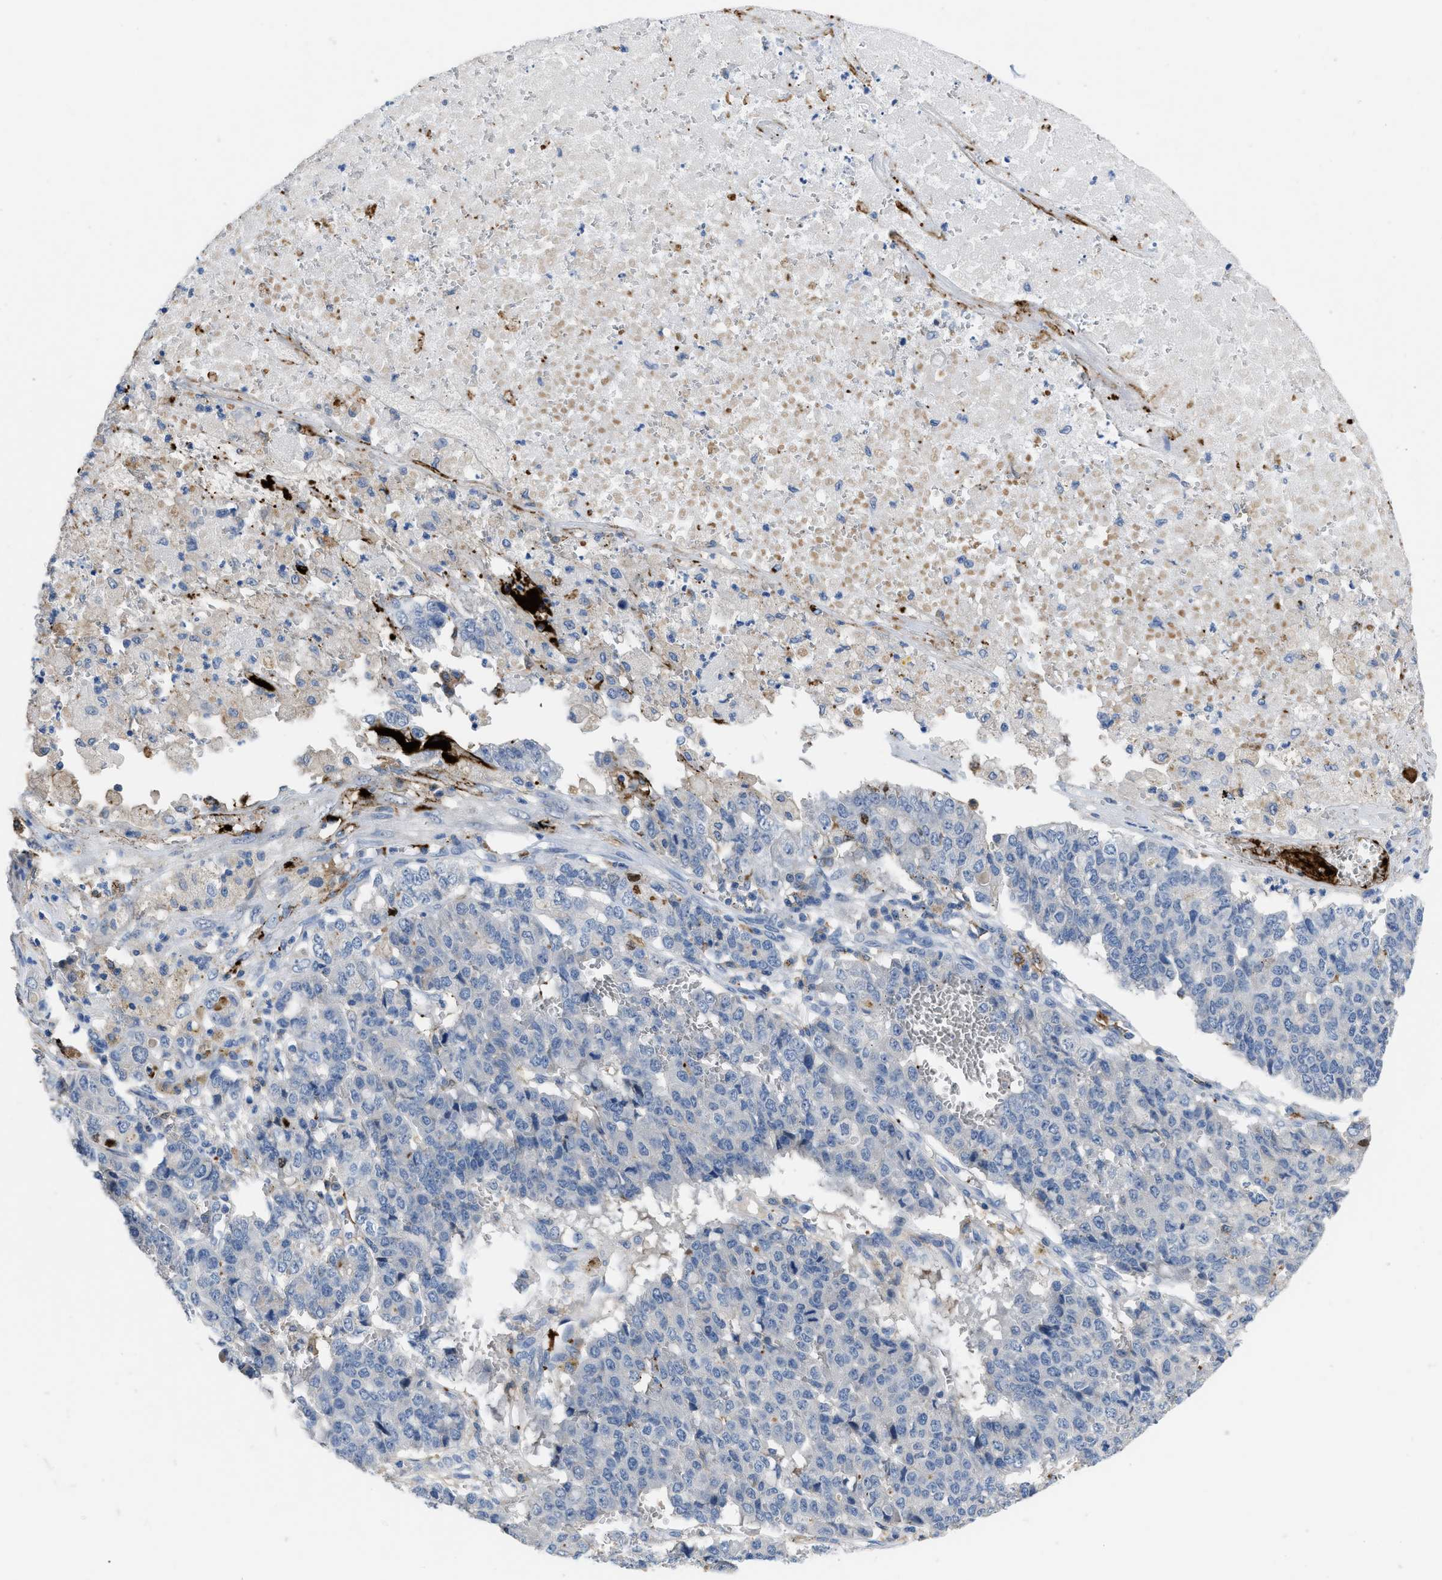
{"staining": {"intensity": "negative", "quantity": "none", "location": "none"}, "tissue": "pancreatic cancer", "cell_type": "Tumor cells", "image_type": "cancer", "snomed": [{"axis": "morphology", "description": "Adenocarcinoma, NOS"}, {"axis": "topography", "description": "Pancreas"}], "caption": "A high-resolution histopathology image shows immunohistochemistry (IHC) staining of pancreatic adenocarcinoma, which displays no significant staining in tumor cells. (DAB immunohistochemistry (IHC), high magnification).", "gene": "FGF18", "patient": {"sex": "male", "age": 50}}